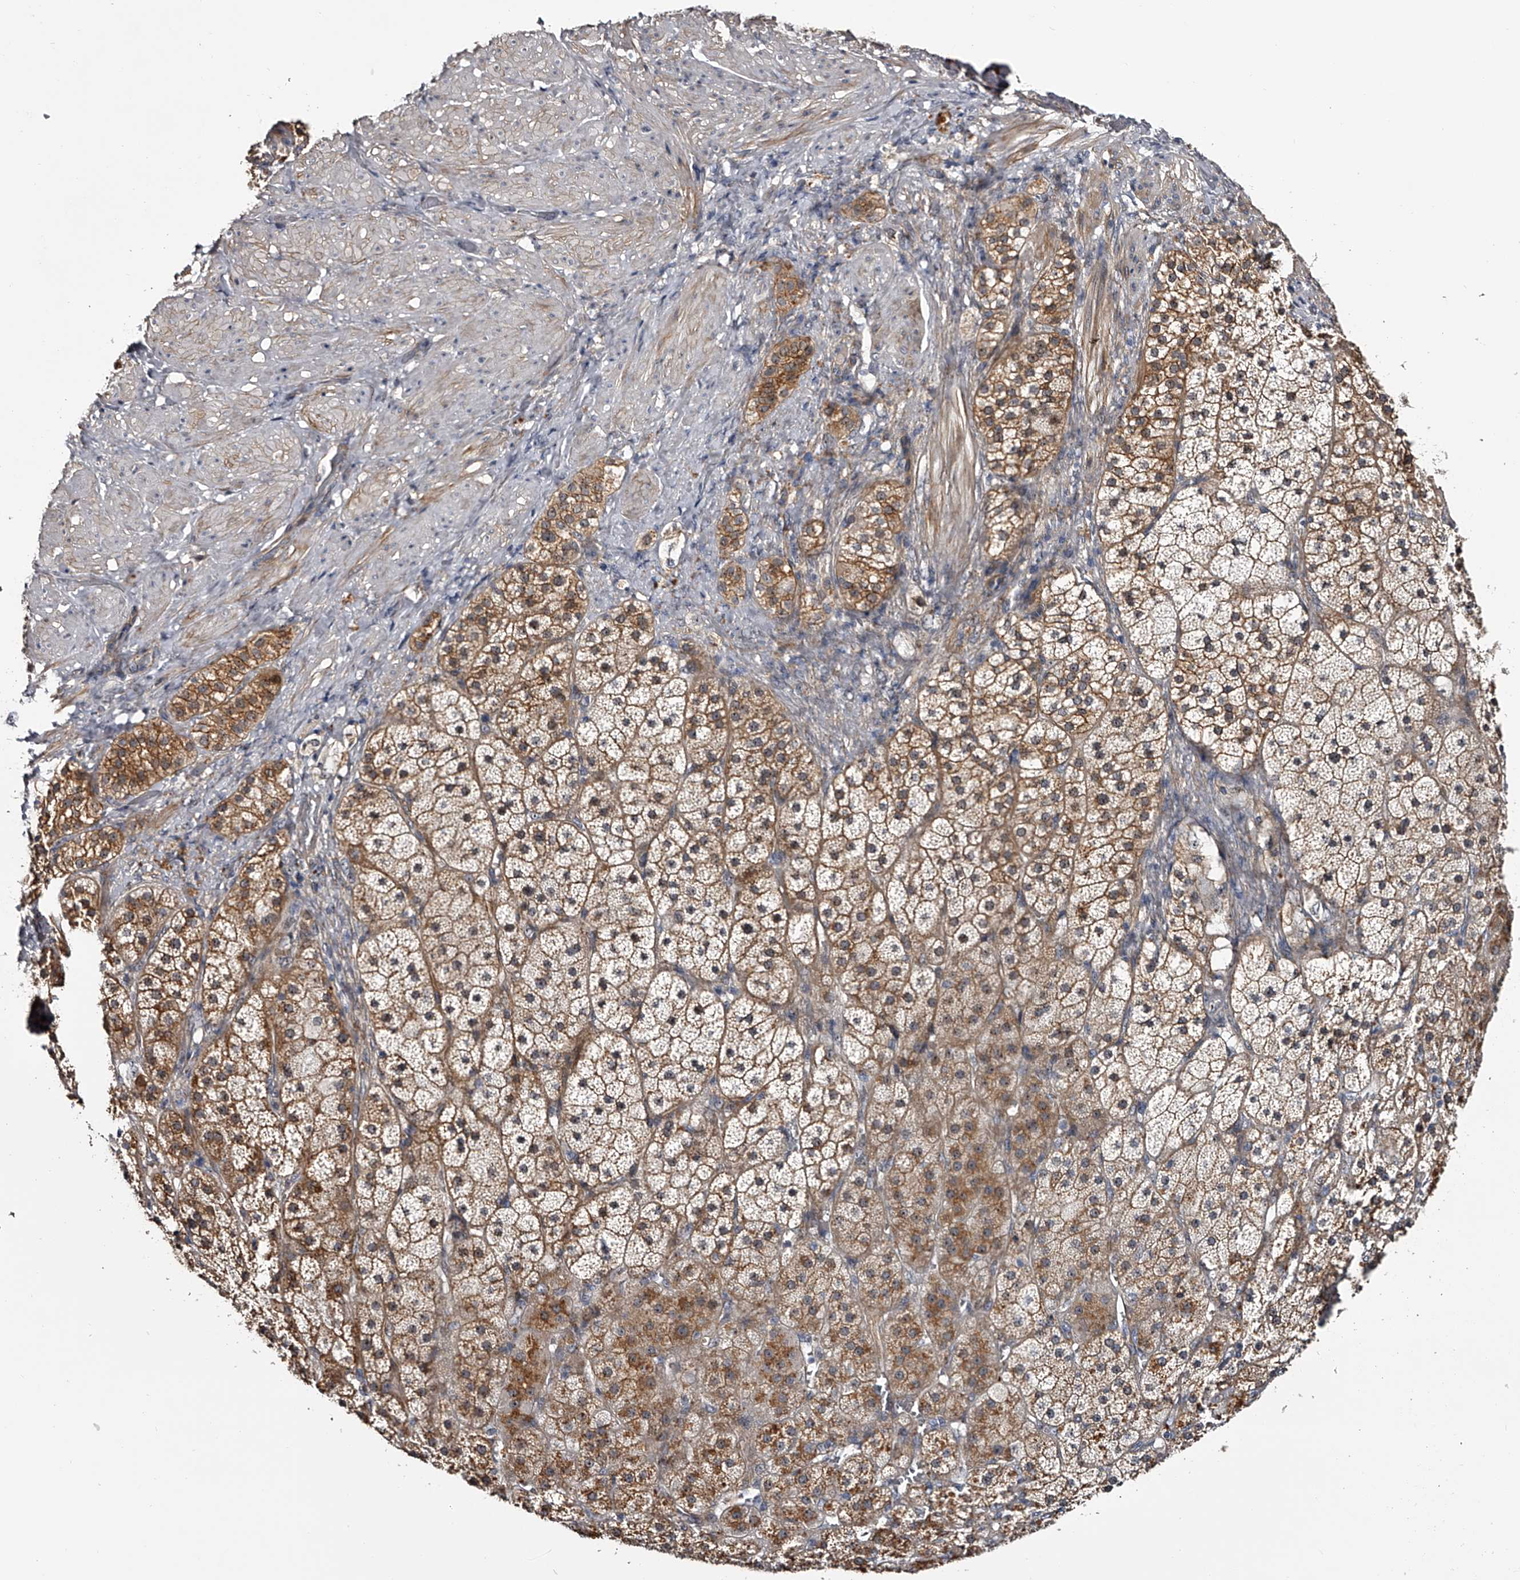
{"staining": {"intensity": "moderate", "quantity": "25%-75%", "location": "cytoplasmic/membranous,nuclear"}, "tissue": "adrenal gland", "cell_type": "Glandular cells", "image_type": "normal", "snomed": [{"axis": "morphology", "description": "Normal tissue, NOS"}, {"axis": "topography", "description": "Adrenal gland"}], "caption": "The image displays staining of unremarkable adrenal gland, revealing moderate cytoplasmic/membranous,nuclear protein staining (brown color) within glandular cells. The staining is performed using DAB (3,3'-diaminobenzidine) brown chromogen to label protein expression. The nuclei are counter-stained blue using hematoxylin.", "gene": "MDN1", "patient": {"sex": "male", "age": 57}}